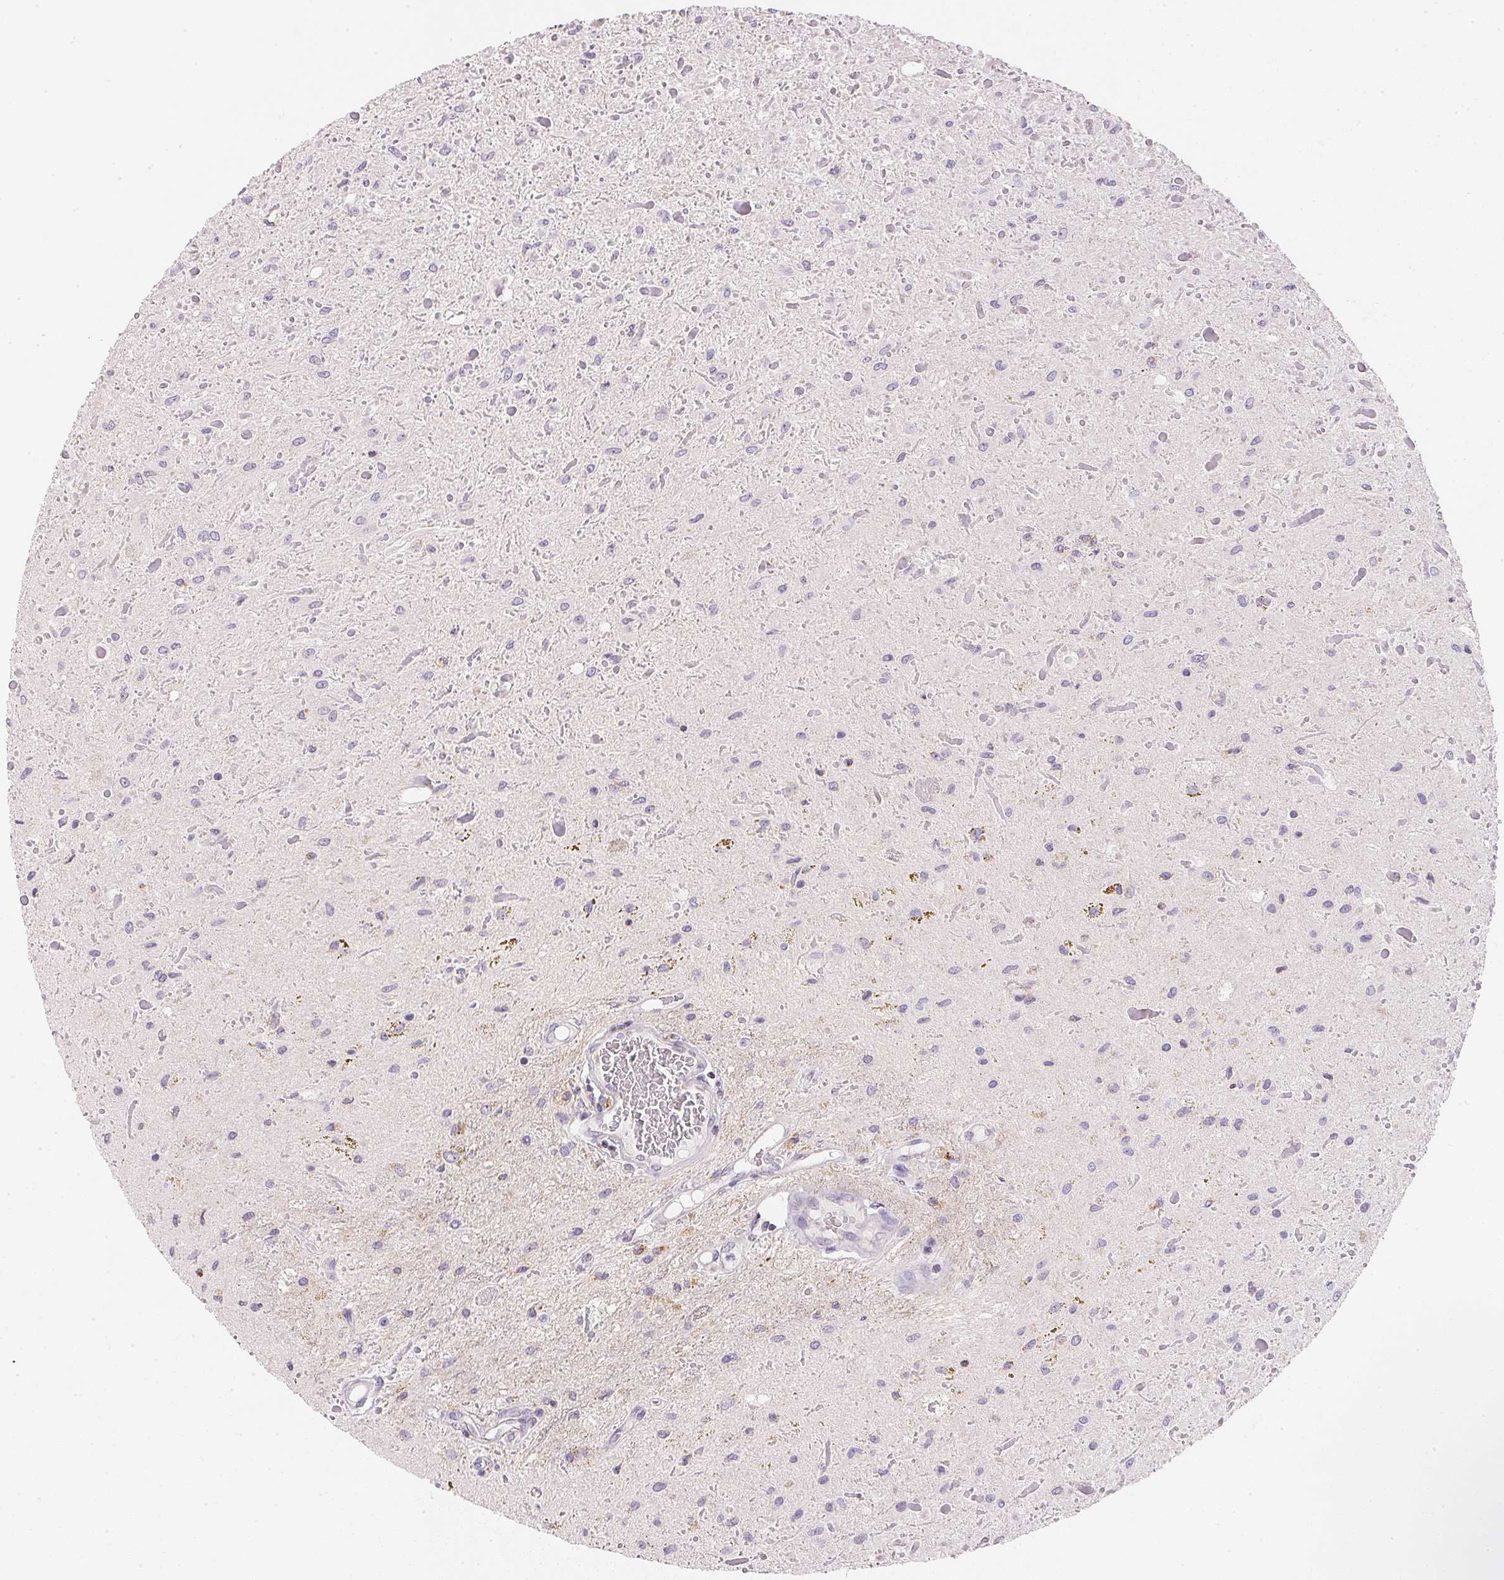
{"staining": {"intensity": "negative", "quantity": "none", "location": "none"}, "tissue": "glioma", "cell_type": "Tumor cells", "image_type": "cancer", "snomed": [{"axis": "morphology", "description": "Glioma, malignant, Low grade"}, {"axis": "topography", "description": "Cerebellum"}], "caption": "This histopathology image is of glioma stained with immunohistochemistry (IHC) to label a protein in brown with the nuclei are counter-stained blue. There is no positivity in tumor cells.", "gene": "GIPC2", "patient": {"sex": "female", "age": 14}}